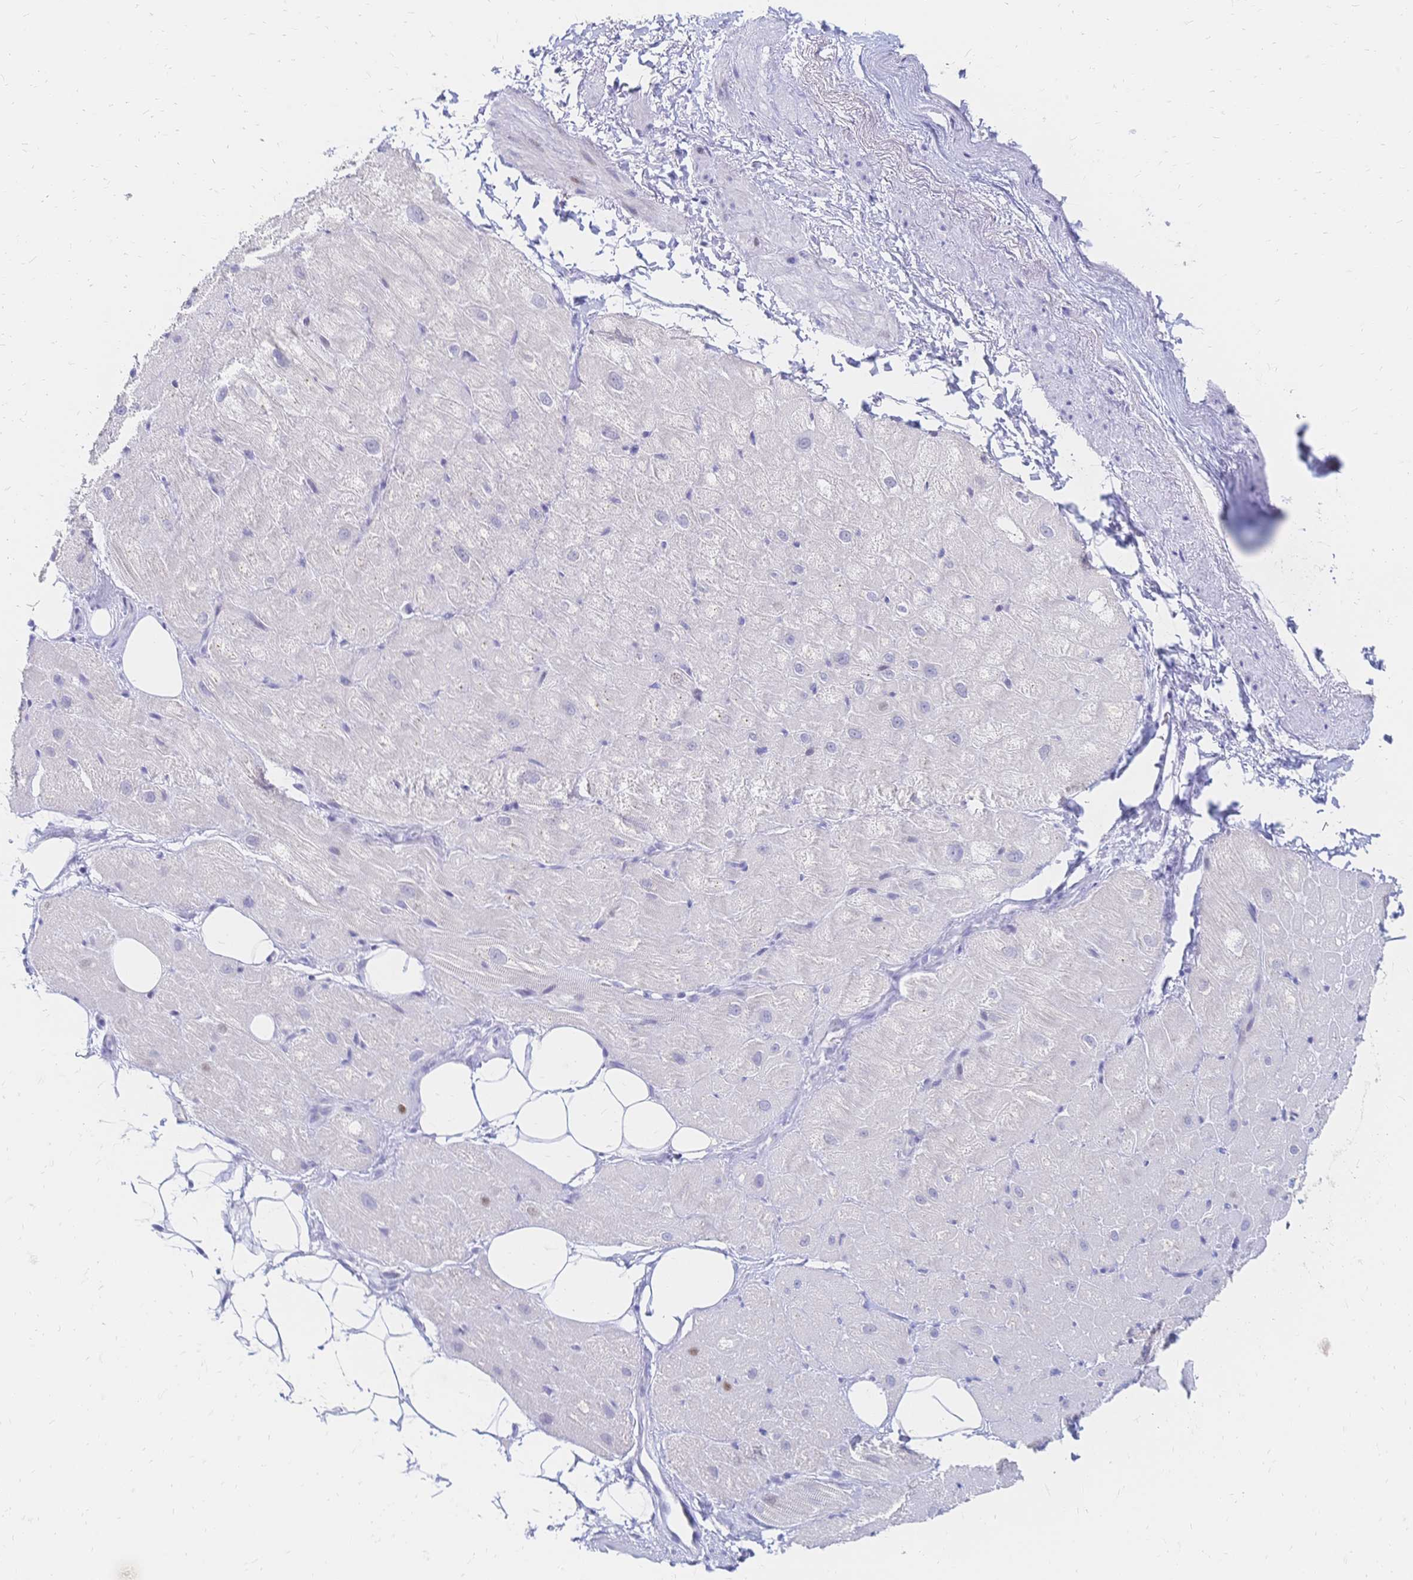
{"staining": {"intensity": "negative", "quantity": "none", "location": "none"}, "tissue": "heart muscle", "cell_type": "Cardiomyocytes", "image_type": "normal", "snomed": [{"axis": "morphology", "description": "Normal tissue, NOS"}, {"axis": "topography", "description": "Heart"}], "caption": "The image shows no significant expression in cardiomyocytes of heart muscle.", "gene": "PSORS1C2", "patient": {"sex": "male", "age": 62}}